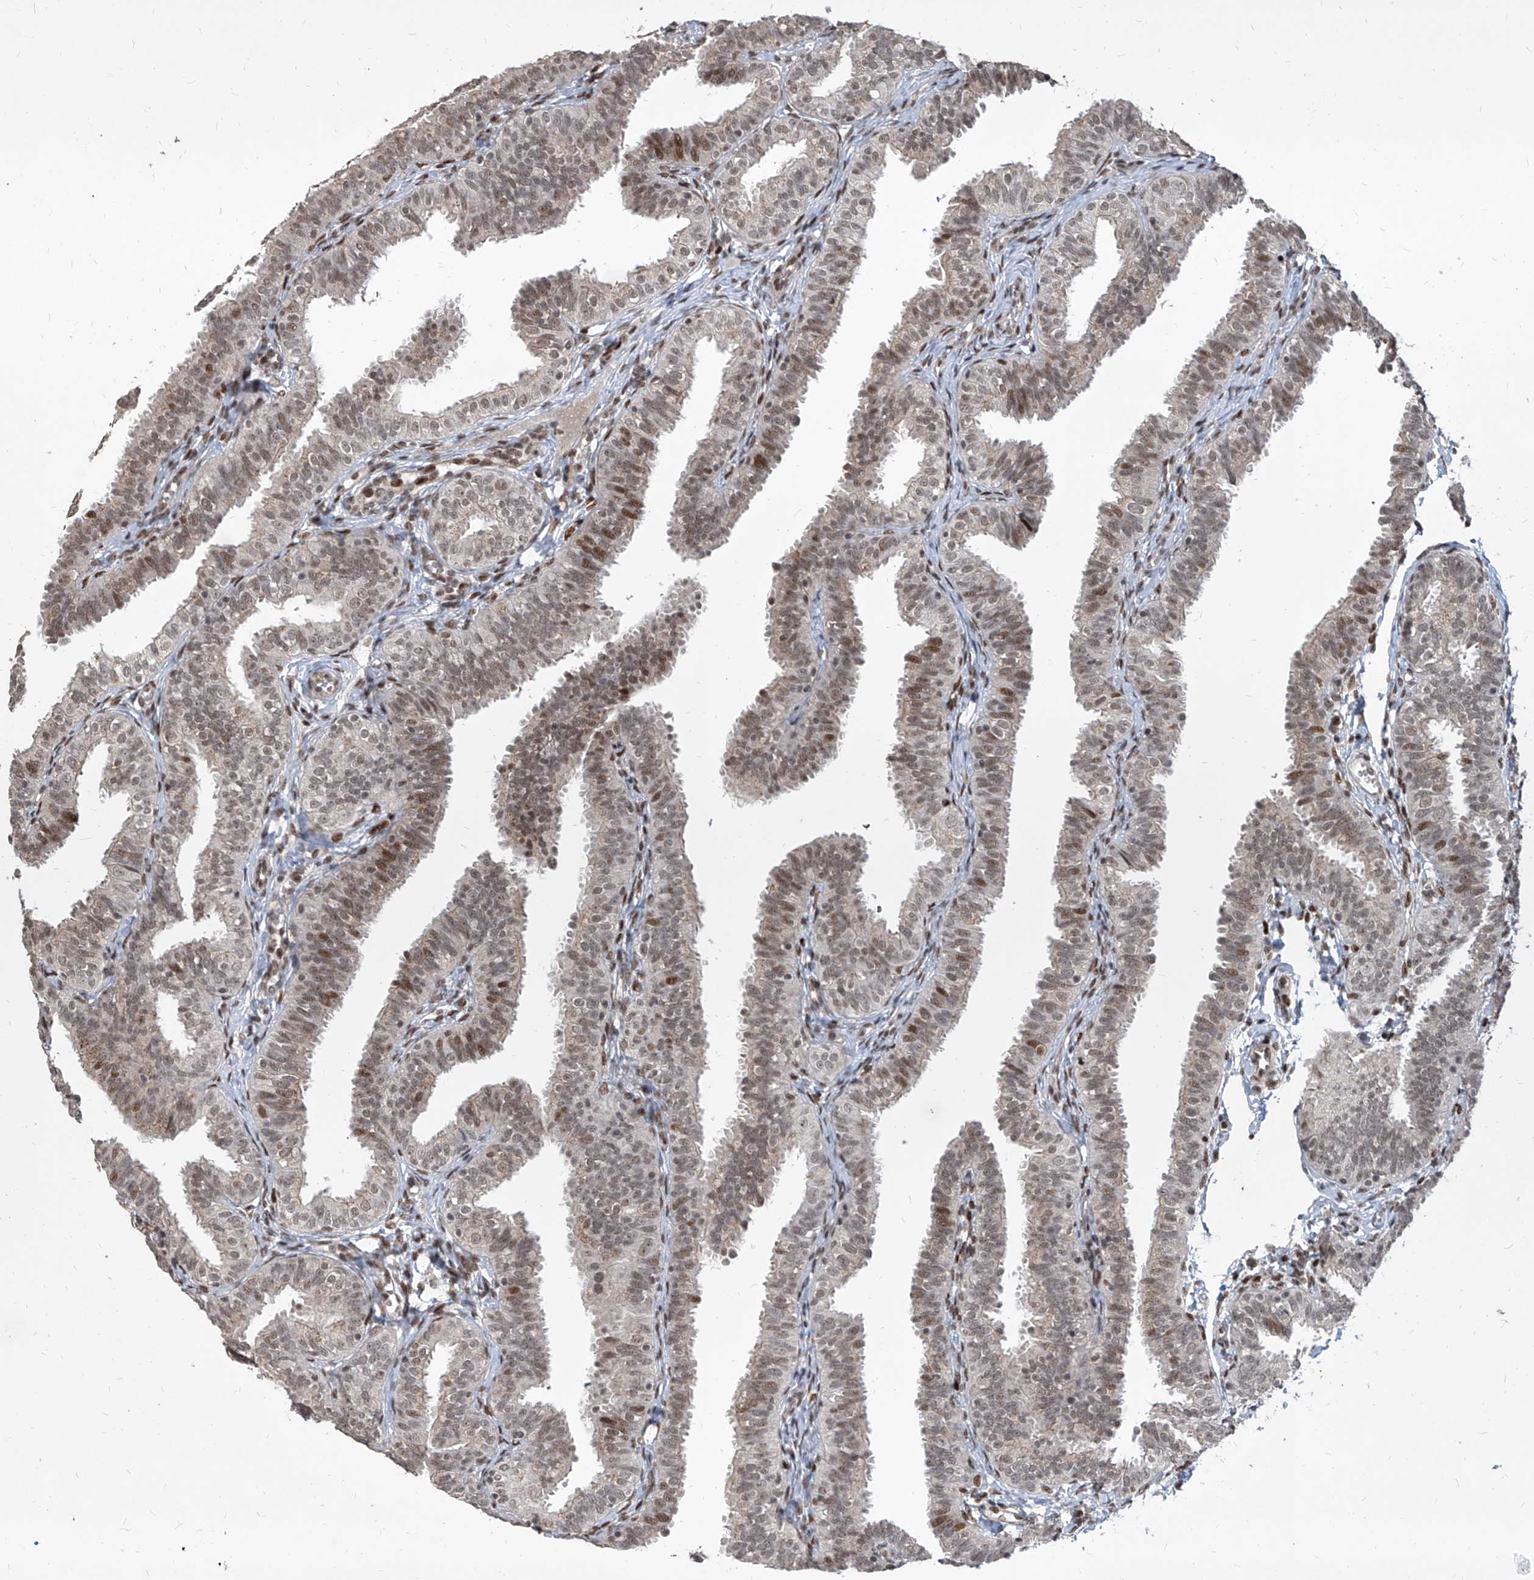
{"staining": {"intensity": "moderate", "quantity": "25%-75%", "location": "nuclear"}, "tissue": "fallopian tube", "cell_type": "Glandular cells", "image_type": "normal", "snomed": [{"axis": "morphology", "description": "Normal tissue, NOS"}, {"axis": "topography", "description": "Fallopian tube"}], "caption": "This micrograph exhibits IHC staining of benign fallopian tube, with medium moderate nuclear expression in approximately 25%-75% of glandular cells.", "gene": "IRF2", "patient": {"sex": "female", "age": 35}}